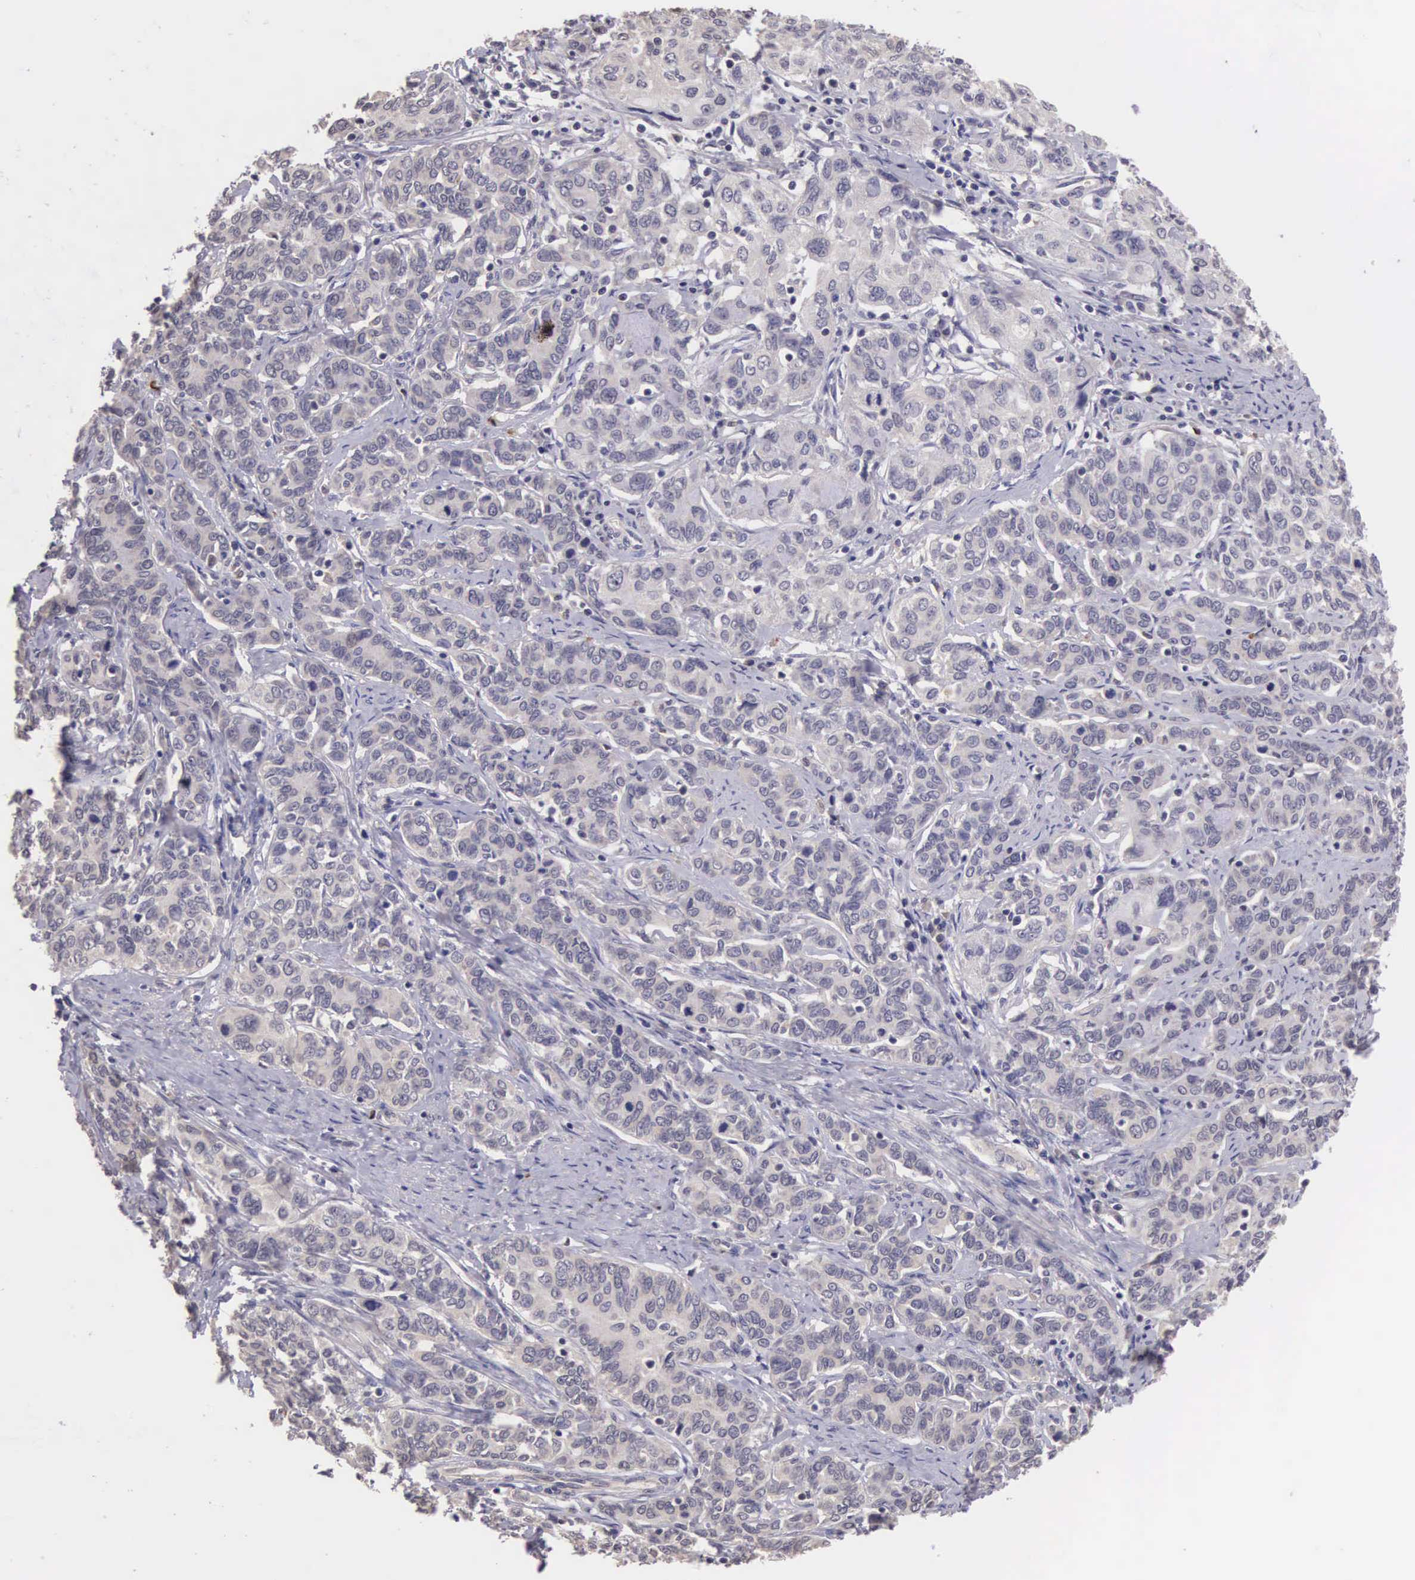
{"staining": {"intensity": "negative", "quantity": "none", "location": "none"}, "tissue": "cervical cancer", "cell_type": "Tumor cells", "image_type": "cancer", "snomed": [{"axis": "morphology", "description": "Squamous cell carcinoma, NOS"}, {"axis": "topography", "description": "Cervix"}], "caption": "This is an immunohistochemistry (IHC) histopathology image of cervical cancer (squamous cell carcinoma). There is no expression in tumor cells.", "gene": "CDC45", "patient": {"sex": "female", "age": 38}}